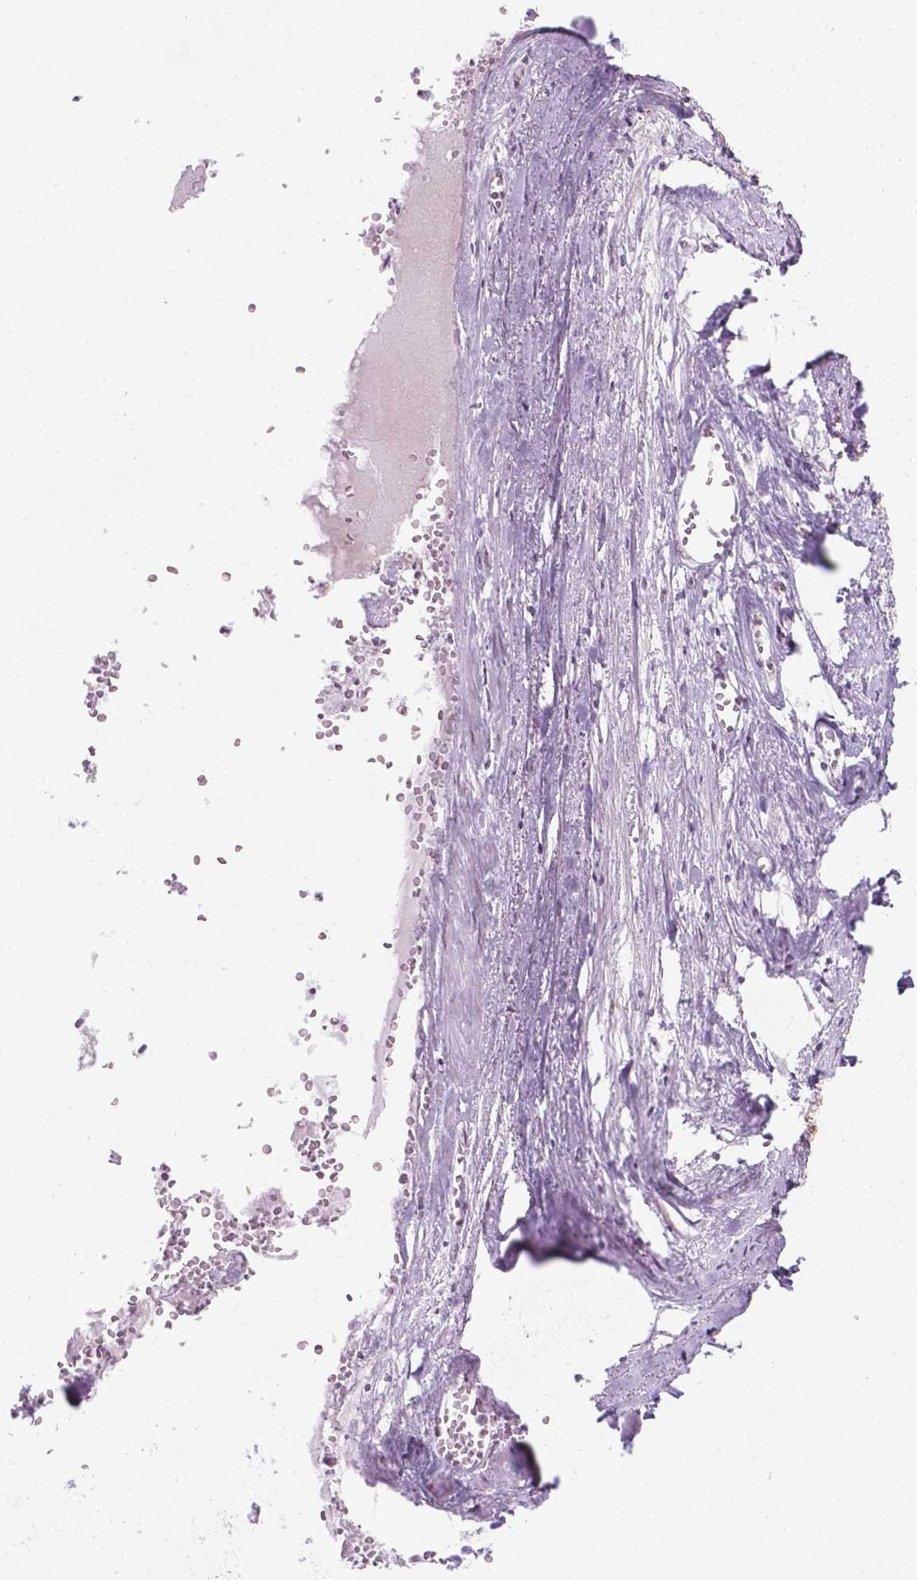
{"staining": {"intensity": "moderate", "quantity": ">75%", "location": "nuclear"}, "tissue": "soft tissue", "cell_type": "Fibroblasts", "image_type": "normal", "snomed": [{"axis": "morphology", "description": "Normal tissue, NOS"}, {"axis": "morphology", "description": "Squamous cell carcinoma, NOS"}, {"axis": "topography", "description": "Cartilage tissue"}, {"axis": "topography", "description": "Head-Neck"}], "caption": "Moderate nuclear expression for a protein is identified in approximately >75% of fibroblasts of normal soft tissue using immunohistochemistry (IHC).", "gene": "PHAX", "patient": {"sex": "male", "age": 57}}